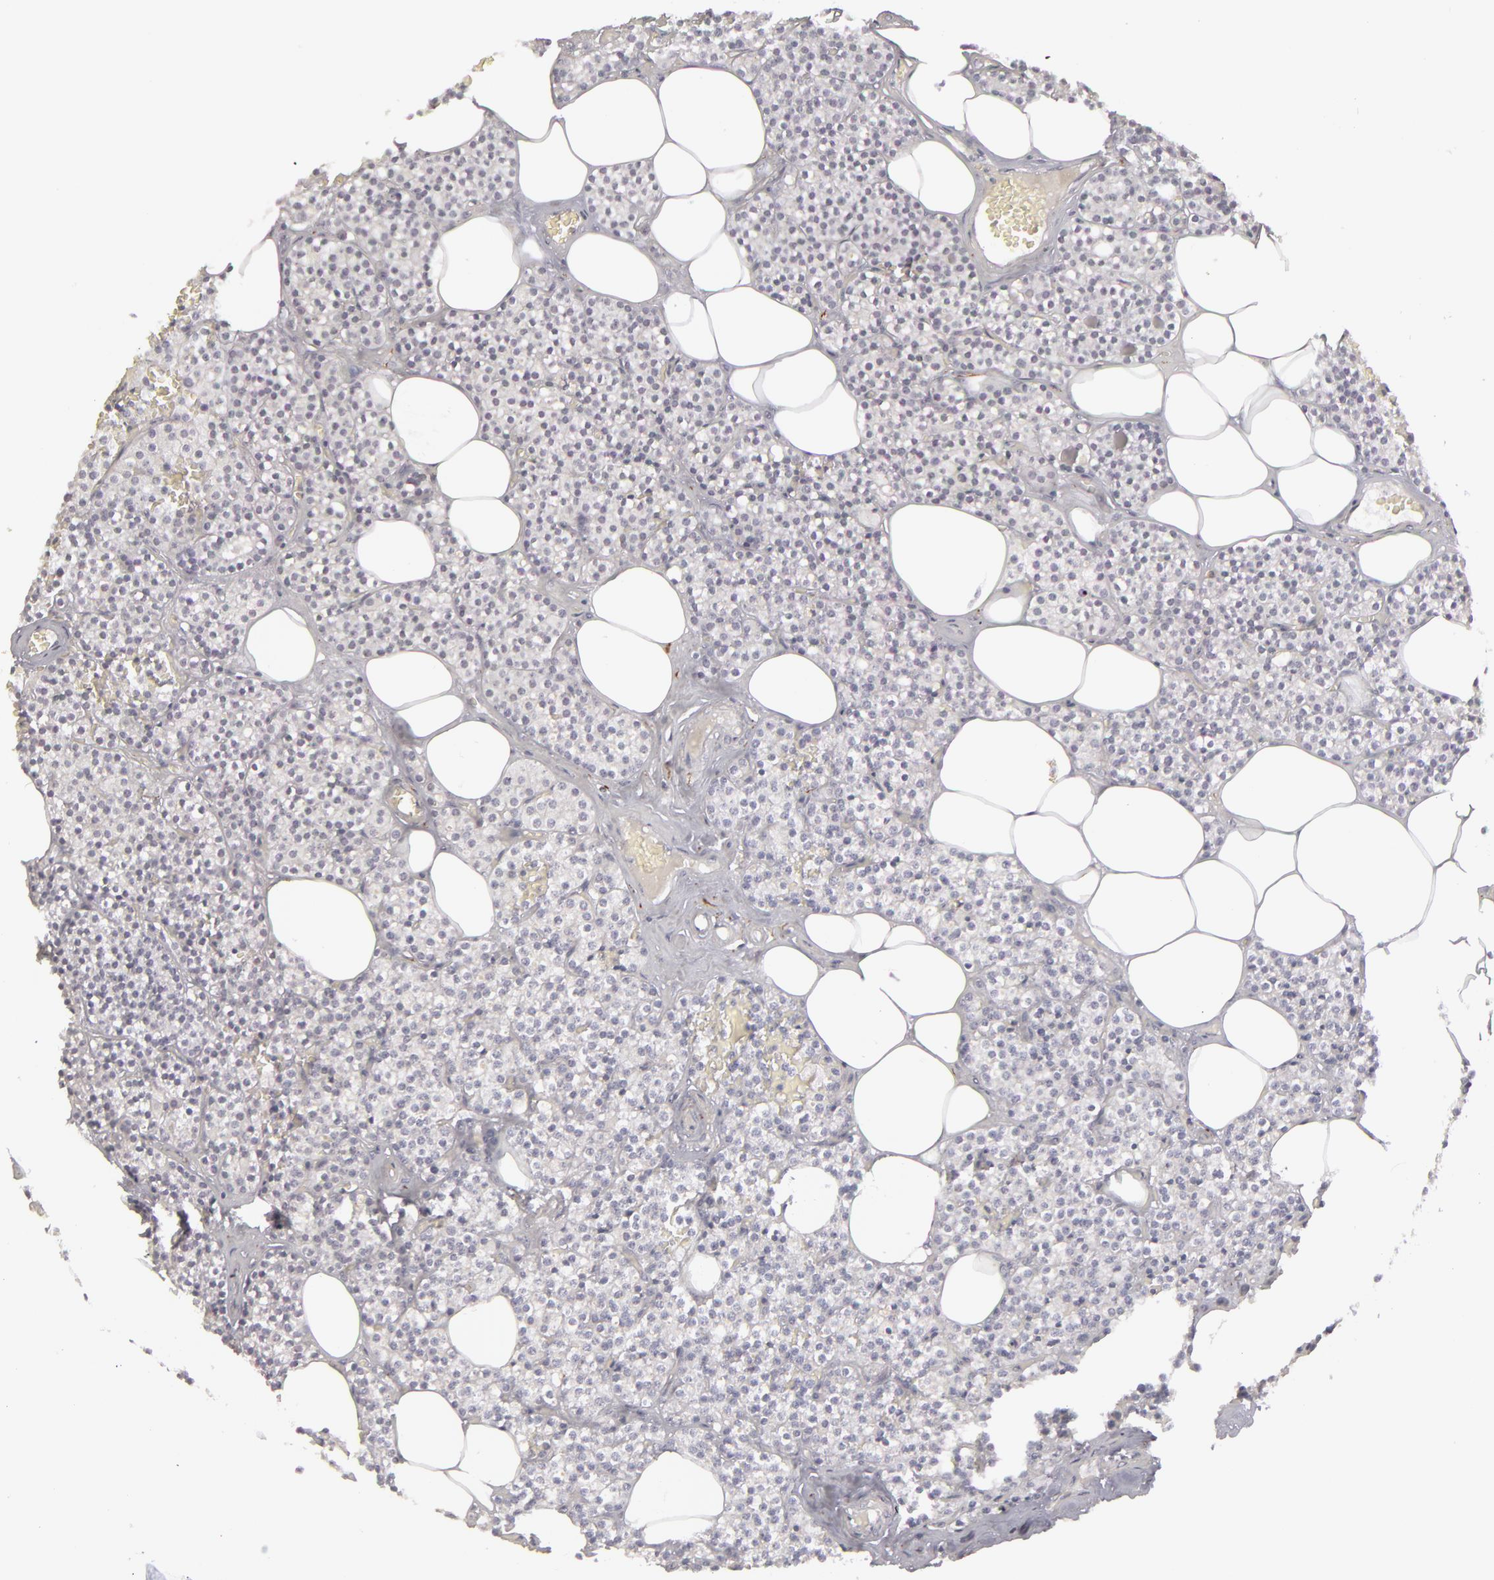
{"staining": {"intensity": "negative", "quantity": "none", "location": "none"}, "tissue": "parathyroid gland", "cell_type": "Glandular cells", "image_type": "normal", "snomed": [{"axis": "morphology", "description": "Normal tissue, NOS"}, {"axis": "topography", "description": "Parathyroid gland"}], "caption": "Glandular cells are negative for protein expression in benign human parathyroid gland. (Brightfield microscopy of DAB (3,3'-diaminobenzidine) immunohistochemistry (IHC) at high magnification).", "gene": "RRP7A", "patient": {"sex": "male", "age": 51}}